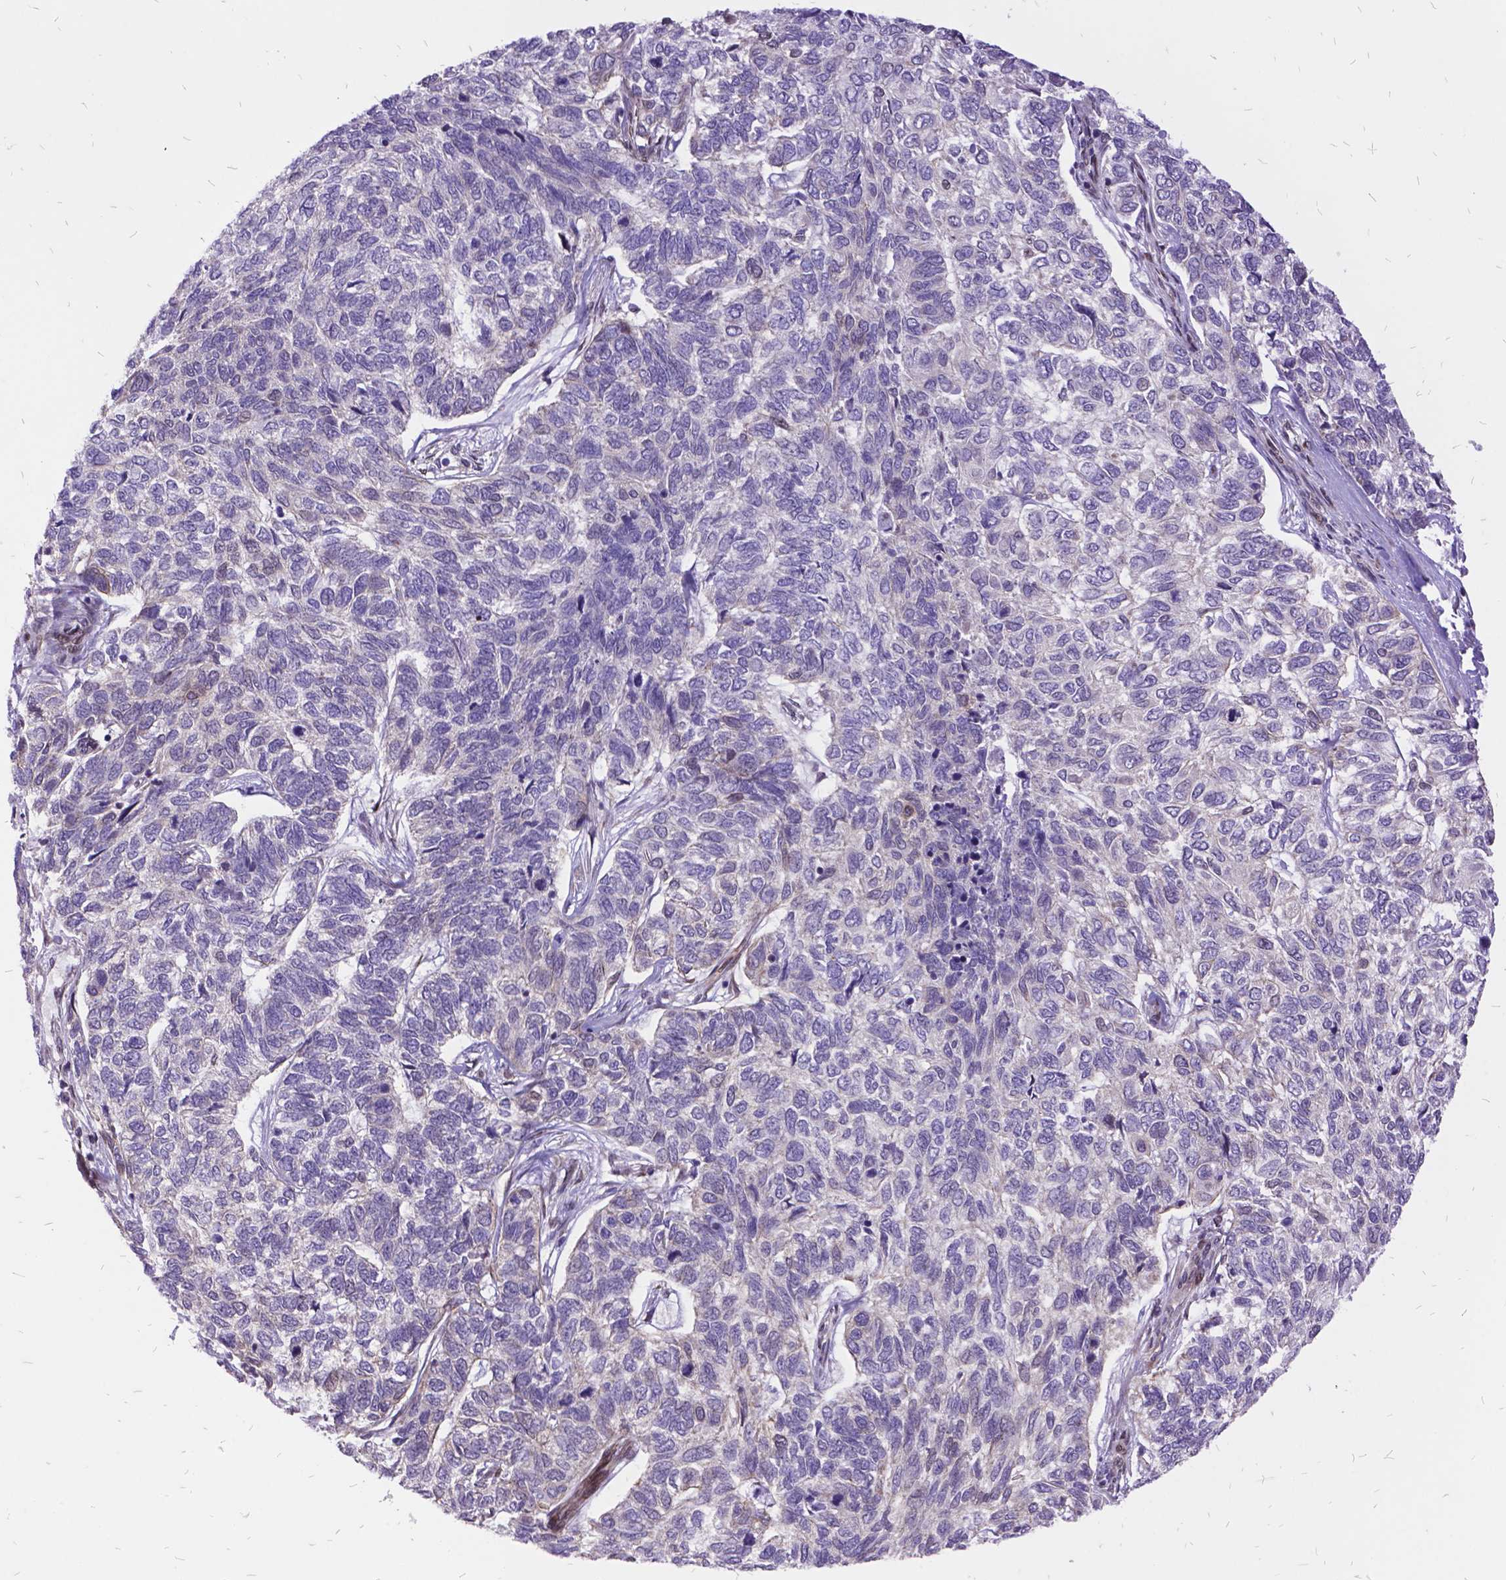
{"staining": {"intensity": "negative", "quantity": "none", "location": "none"}, "tissue": "skin cancer", "cell_type": "Tumor cells", "image_type": "cancer", "snomed": [{"axis": "morphology", "description": "Basal cell carcinoma"}, {"axis": "topography", "description": "Skin"}], "caption": "High power microscopy image of an immunohistochemistry histopathology image of skin basal cell carcinoma, revealing no significant staining in tumor cells. (DAB IHC visualized using brightfield microscopy, high magnification).", "gene": "GRB7", "patient": {"sex": "female", "age": 65}}